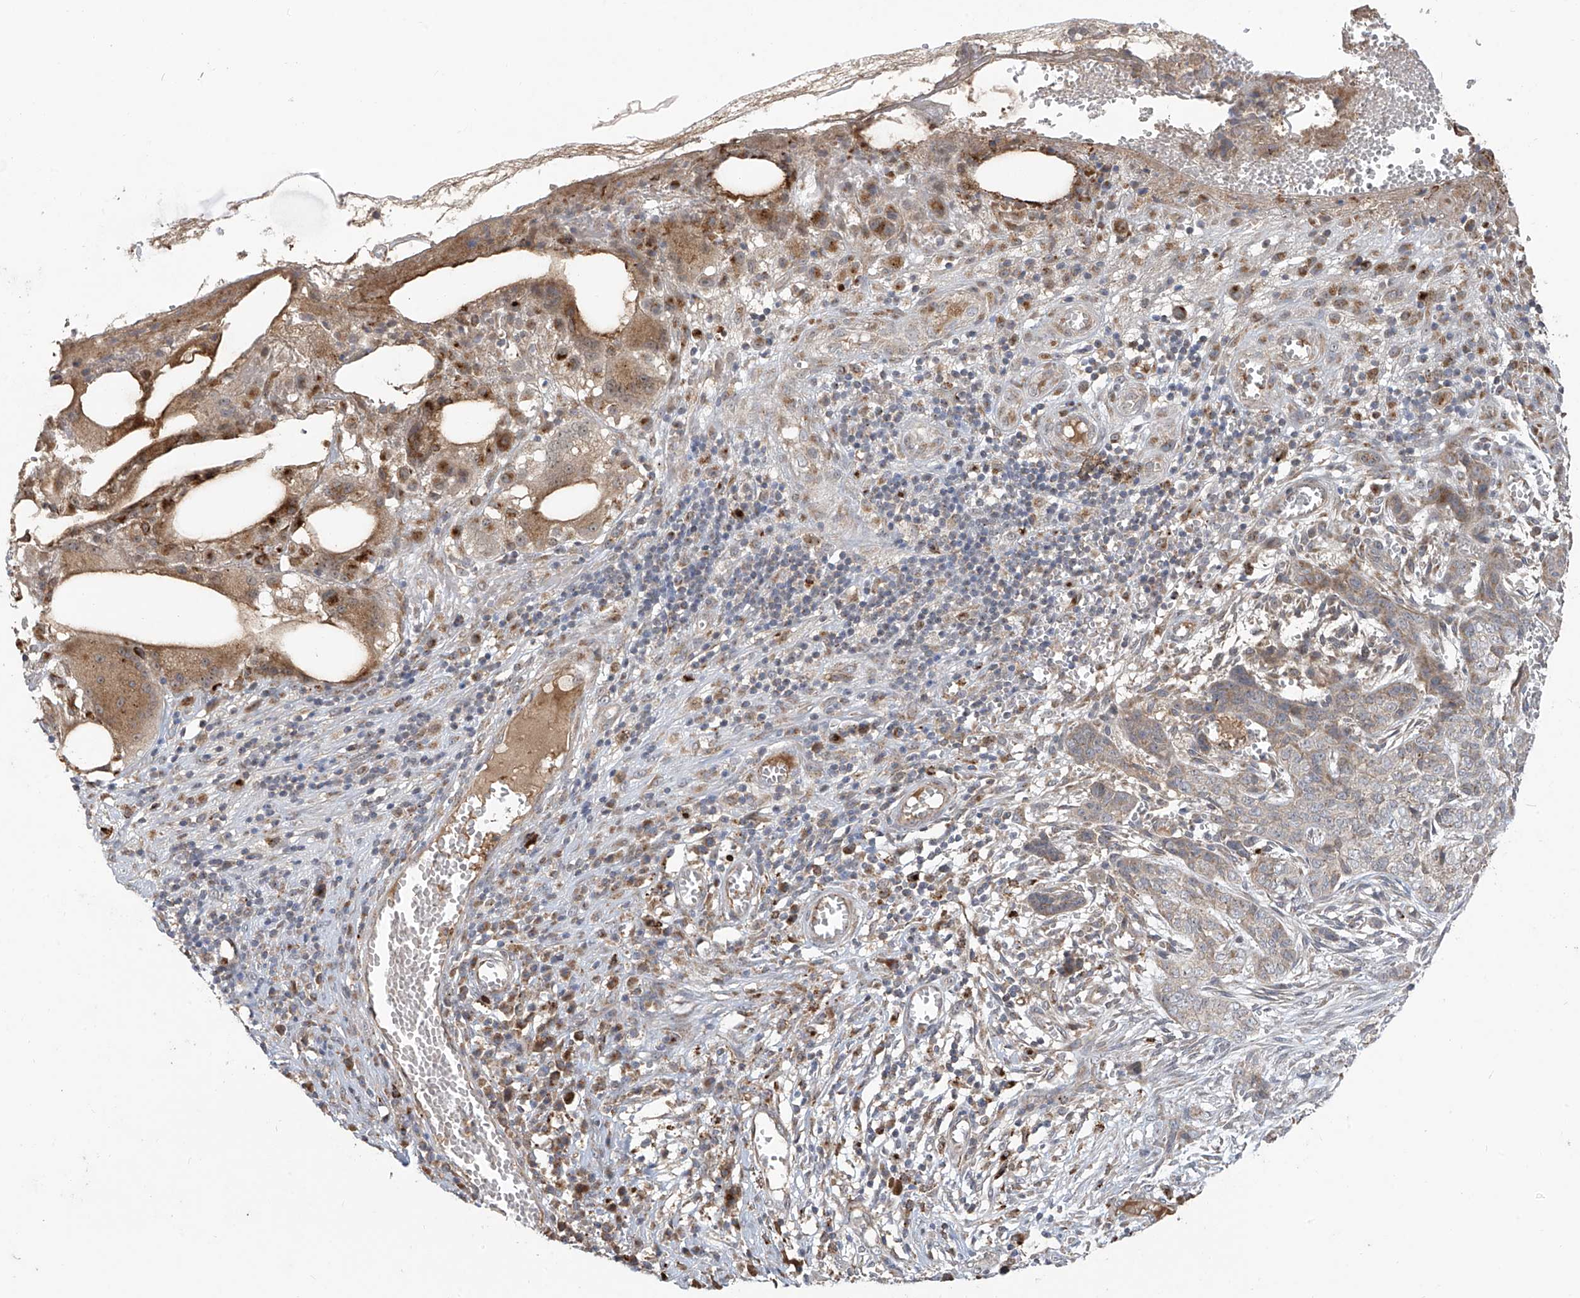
{"staining": {"intensity": "weak", "quantity": "<25%", "location": "cytoplasmic/membranous"}, "tissue": "skin cancer", "cell_type": "Tumor cells", "image_type": "cancer", "snomed": [{"axis": "morphology", "description": "Basal cell carcinoma"}, {"axis": "topography", "description": "Skin"}], "caption": "Immunohistochemical staining of skin cancer (basal cell carcinoma) reveals no significant staining in tumor cells.", "gene": "C2orf74", "patient": {"sex": "female", "age": 64}}